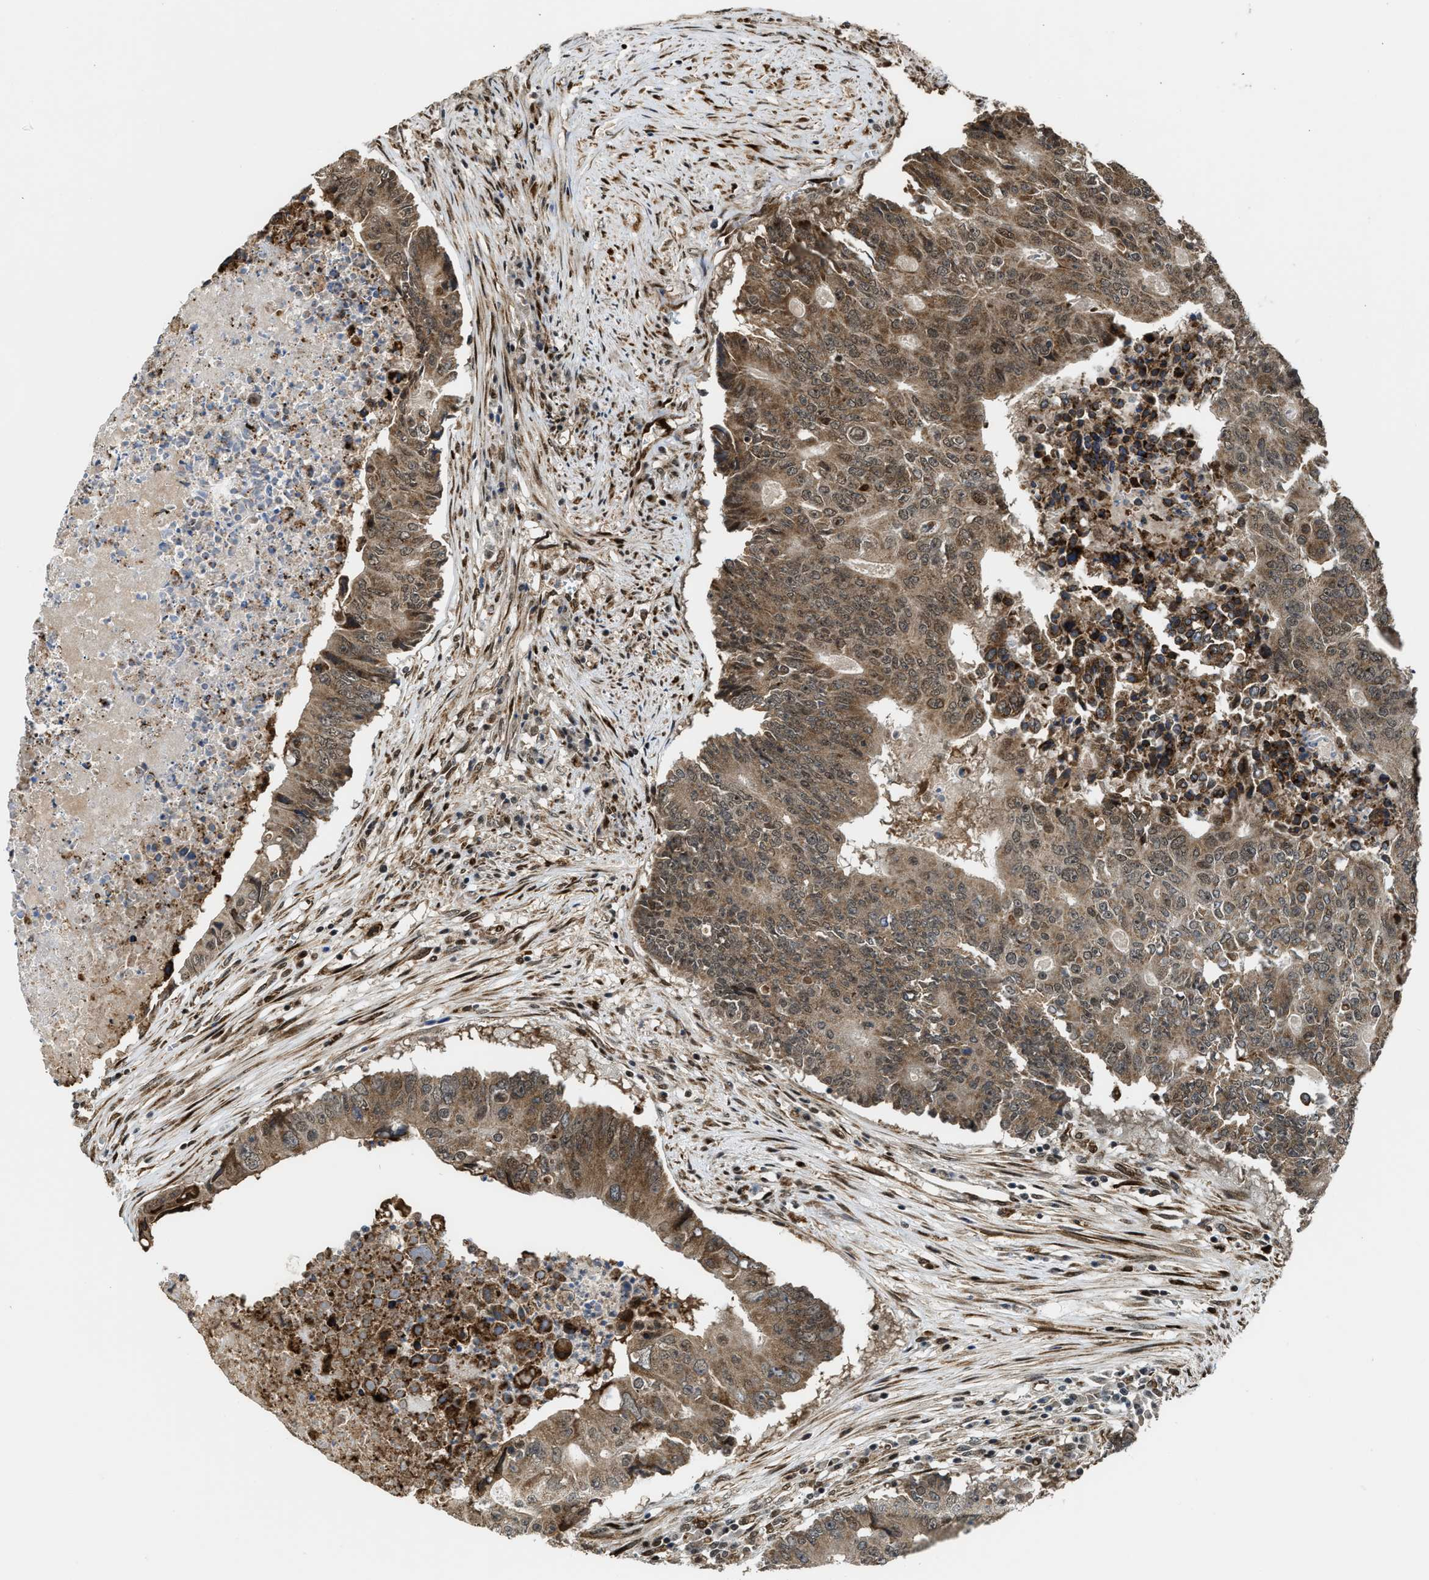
{"staining": {"intensity": "moderate", "quantity": ">75%", "location": "cytoplasmic/membranous"}, "tissue": "colorectal cancer", "cell_type": "Tumor cells", "image_type": "cancer", "snomed": [{"axis": "morphology", "description": "Adenocarcinoma, NOS"}, {"axis": "topography", "description": "Colon"}], "caption": "Immunohistochemistry (IHC) photomicrograph of neoplastic tissue: human colorectal cancer (adenocarcinoma) stained using immunohistochemistry (IHC) reveals medium levels of moderate protein expression localized specifically in the cytoplasmic/membranous of tumor cells, appearing as a cytoplasmic/membranous brown color.", "gene": "ZNF250", "patient": {"sex": "male", "age": 87}}